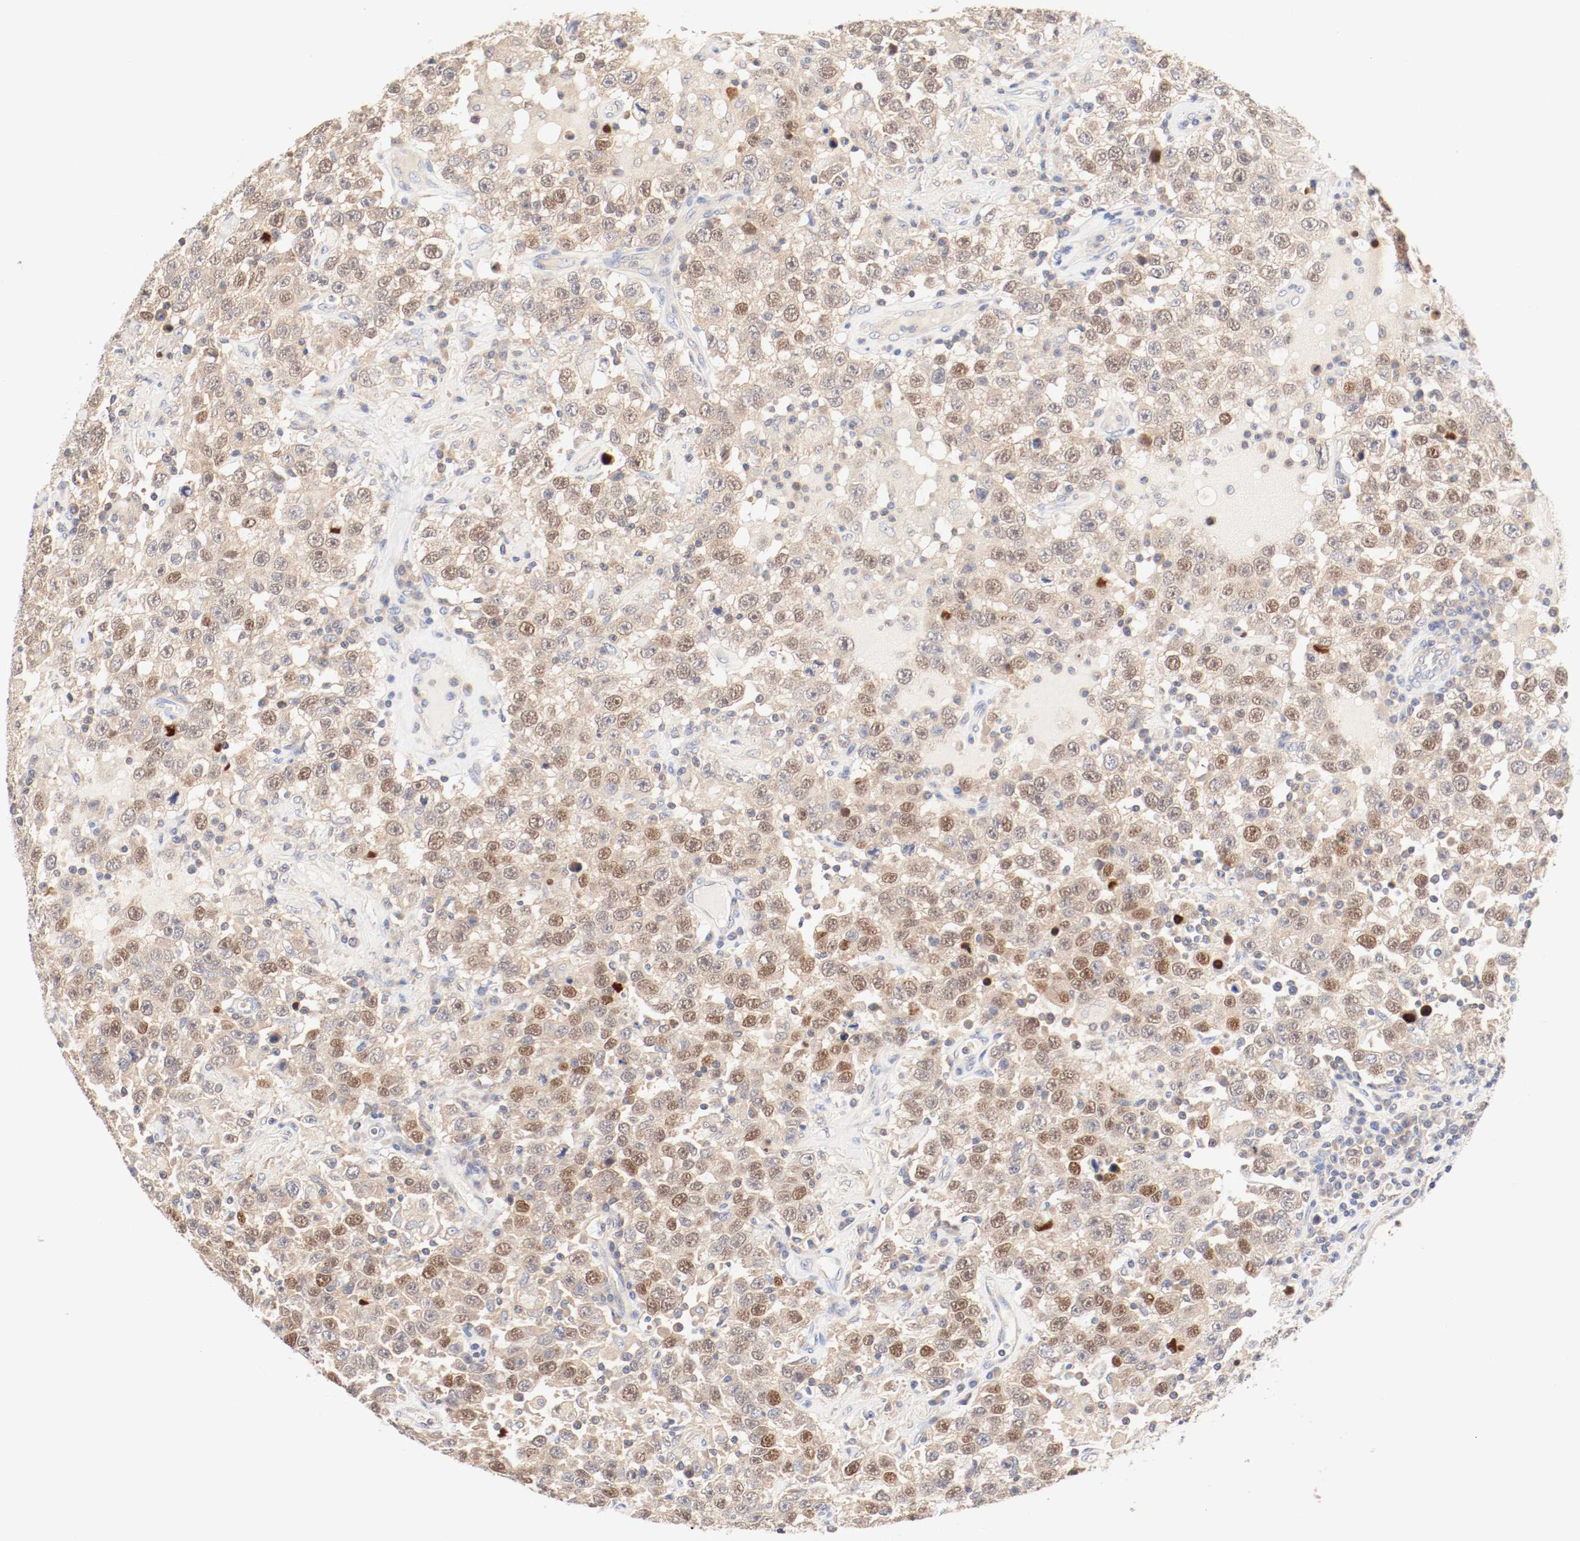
{"staining": {"intensity": "moderate", "quantity": ">75%", "location": "cytoplasmic/membranous,nuclear"}, "tissue": "testis cancer", "cell_type": "Tumor cells", "image_type": "cancer", "snomed": [{"axis": "morphology", "description": "Seminoma, NOS"}, {"axis": "topography", "description": "Testis"}], "caption": "Immunohistochemical staining of human testis cancer (seminoma) demonstrates medium levels of moderate cytoplasmic/membranous and nuclear expression in approximately >75% of tumor cells.", "gene": "GIT1", "patient": {"sex": "male", "age": 41}}